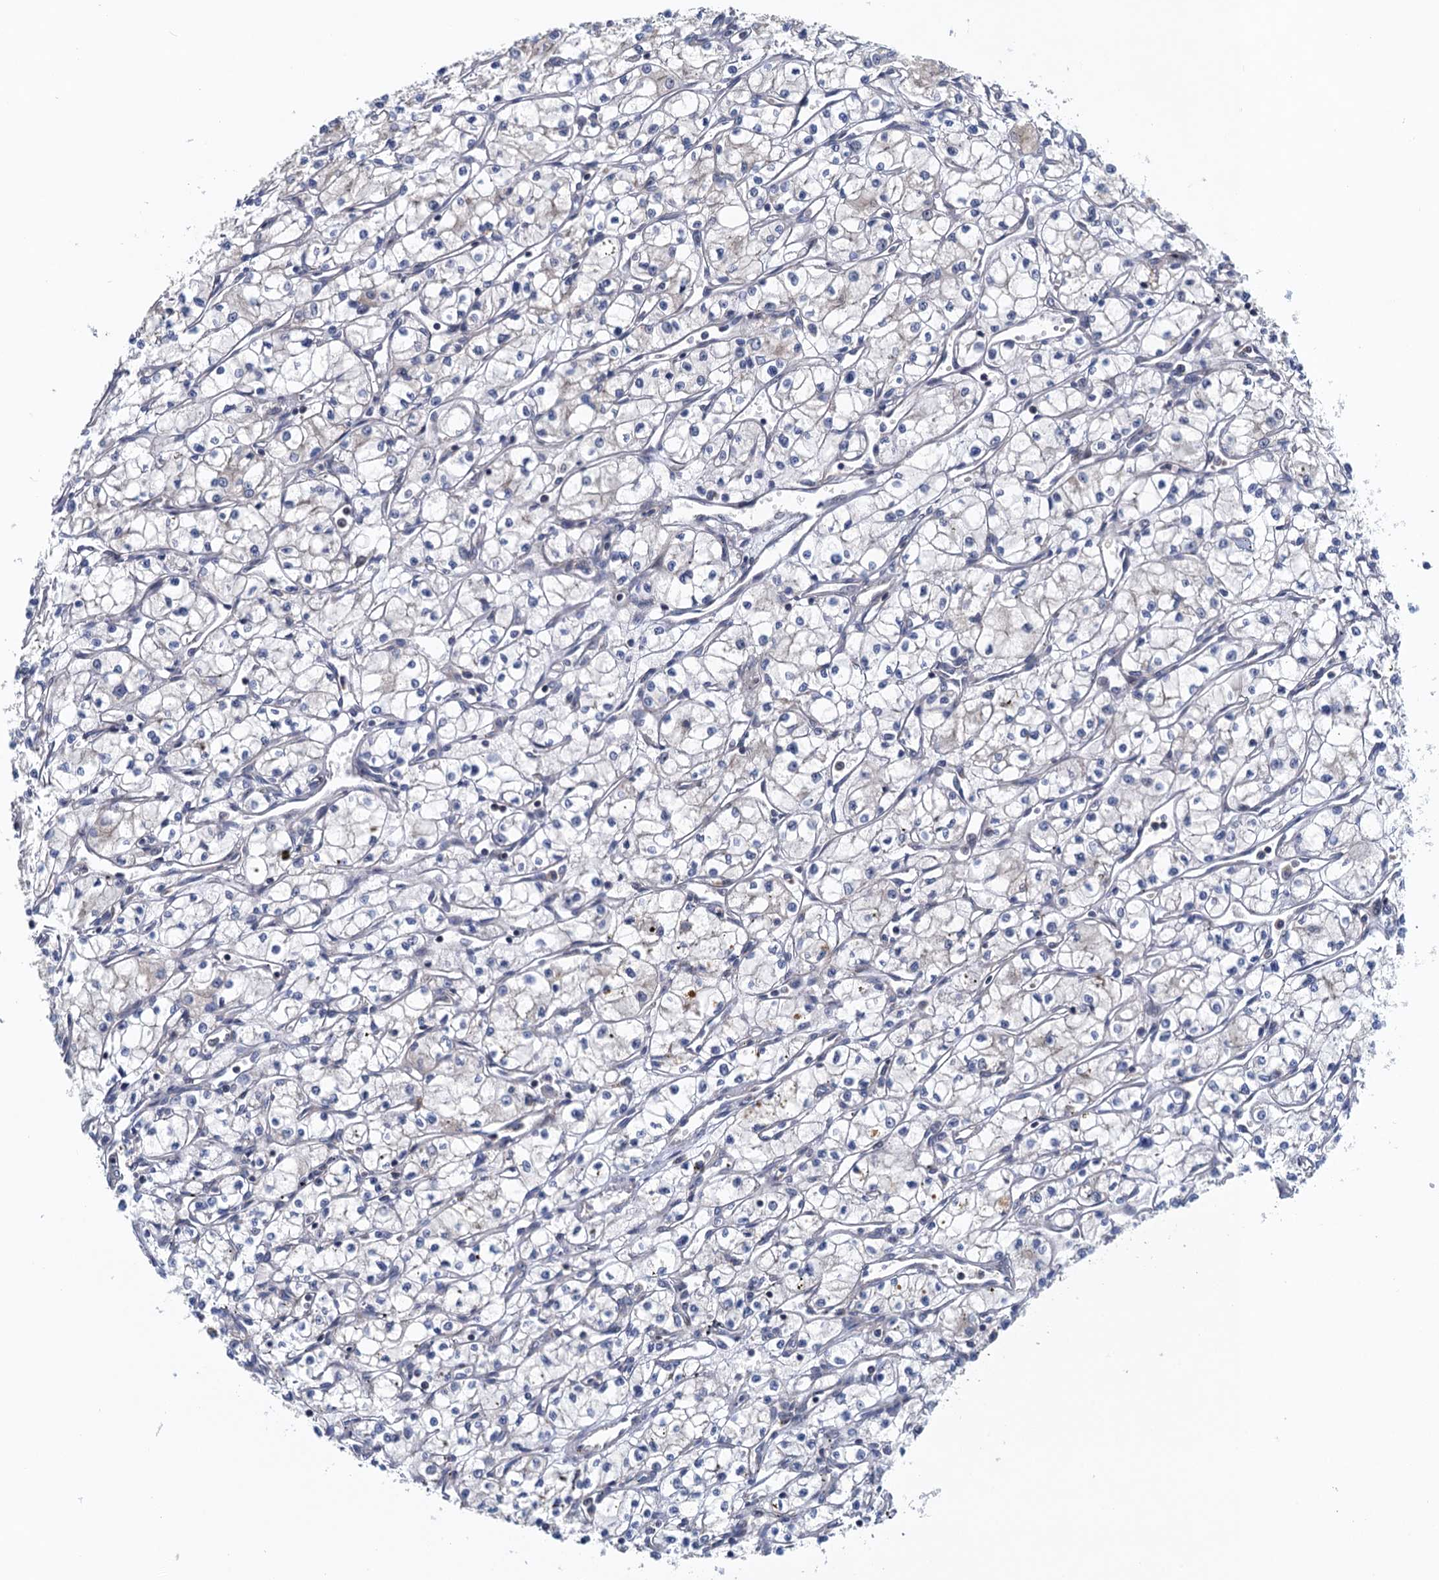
{"staining": {"intensity": "negative", "quantity": "none", "location": "none"}, "tissue": "renal cancer", "cell_type": "Tumor cells", "image_type": "cancer", "snomed": [{"axis": "morphology", "description": "Adenocarcinoma, NOS"}, {"axis": "topography", "description": "Kidney"}], "caption": "Micrograph shows no protein positivity in tumor cells of renal cancer tissue.", "gene": "MDM1", "patient": {"sex": "male", "age": 59}}